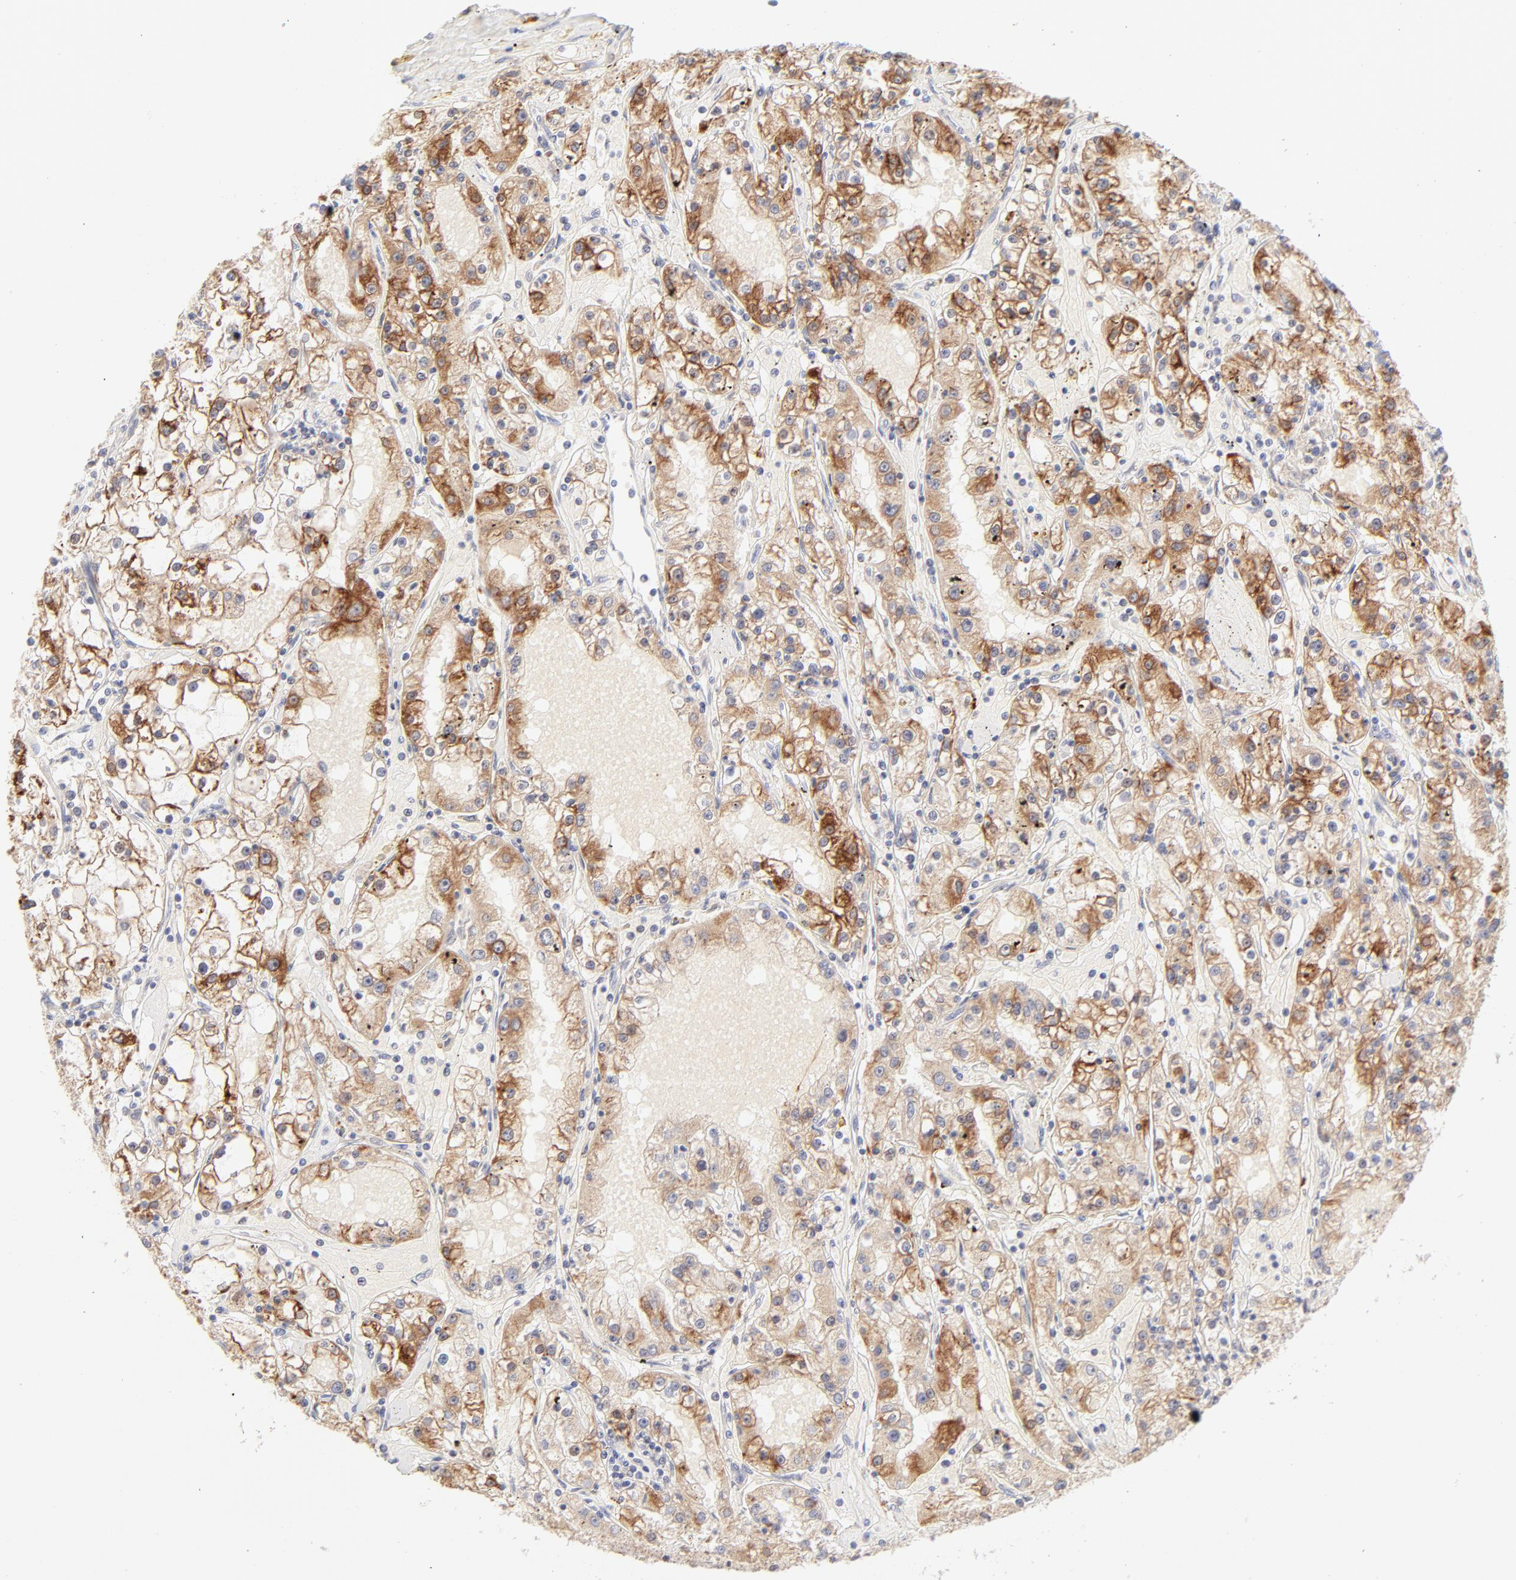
{"staining": {"intensity": "strong", "quantity": ">75%", "location": "cytoplasmic/membranous"}, "tissue": "renal cancer", "cell_type": "Tumor cells", "image_type": "cancer", "snomed": [{"axis": "morphology", "description": "Adenocarcinoma, NOS"}, {"axis": "topography", "description": "Kidney"}], "caption": "Immunohistochemical staining of renal cancer shows strong cytoplasmic/membranous protein expression in approximately >75% of tumor cells.", "gene": "RPS6KA1", "patient": {"sex": "male", "age": 56}}